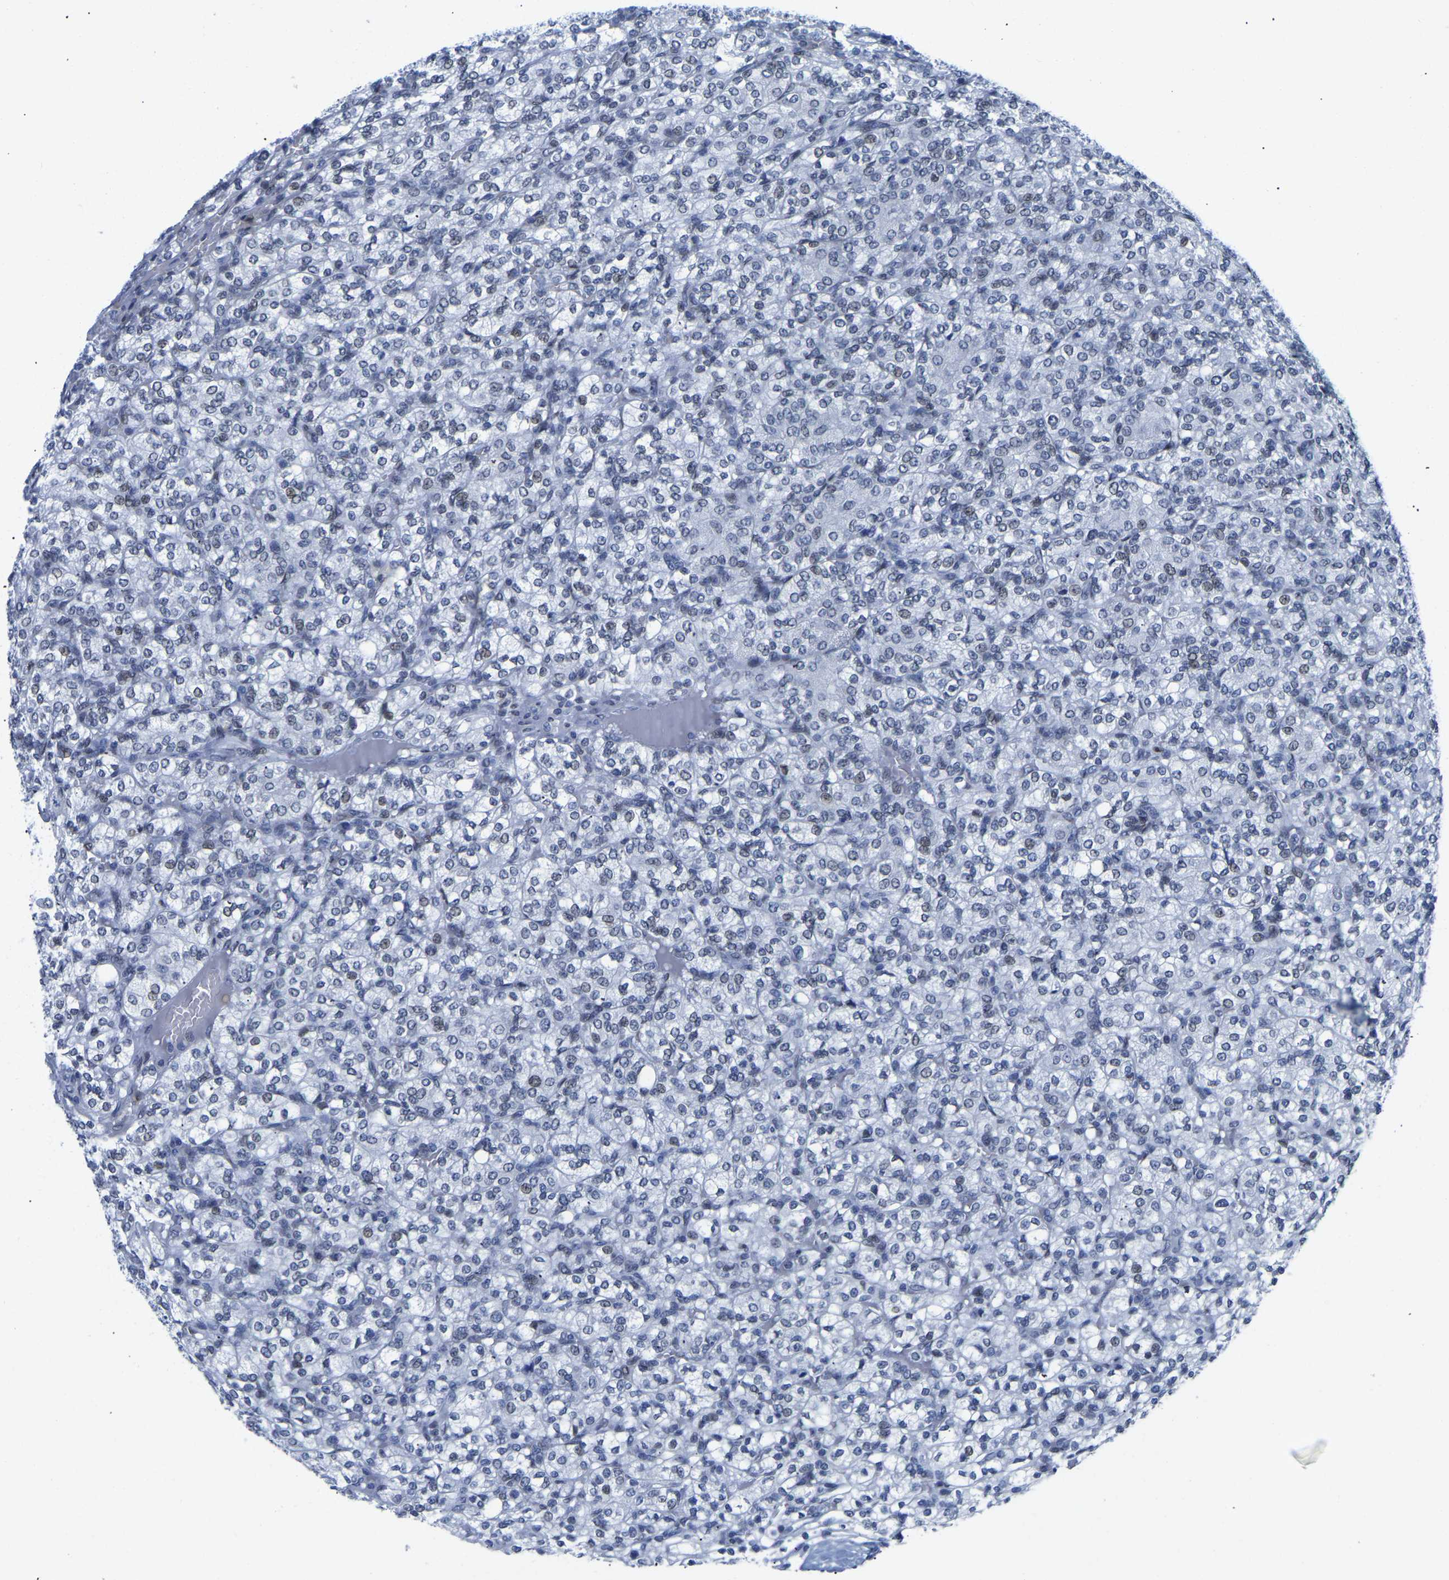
{"staining": {"intensity": "weak", "quantity": "<25%", "location": "nuclear"}, "tissue": "renal cancer", "cell_type": "Tumor cells", "image_type": "cancer", "snomed": [{"axis": "morphology", "description": "Adenocarcinoma, NOS"}, {"axis": "topography", "description": "Kidney"}], "caption": "Human adenocarcinoma (renal) stained for a protein using immunohistochemistry (IHC) displays no positivity in tumor cells.", "gene": "UPK3A", "patient": {"sex": "male", "age": 77}}